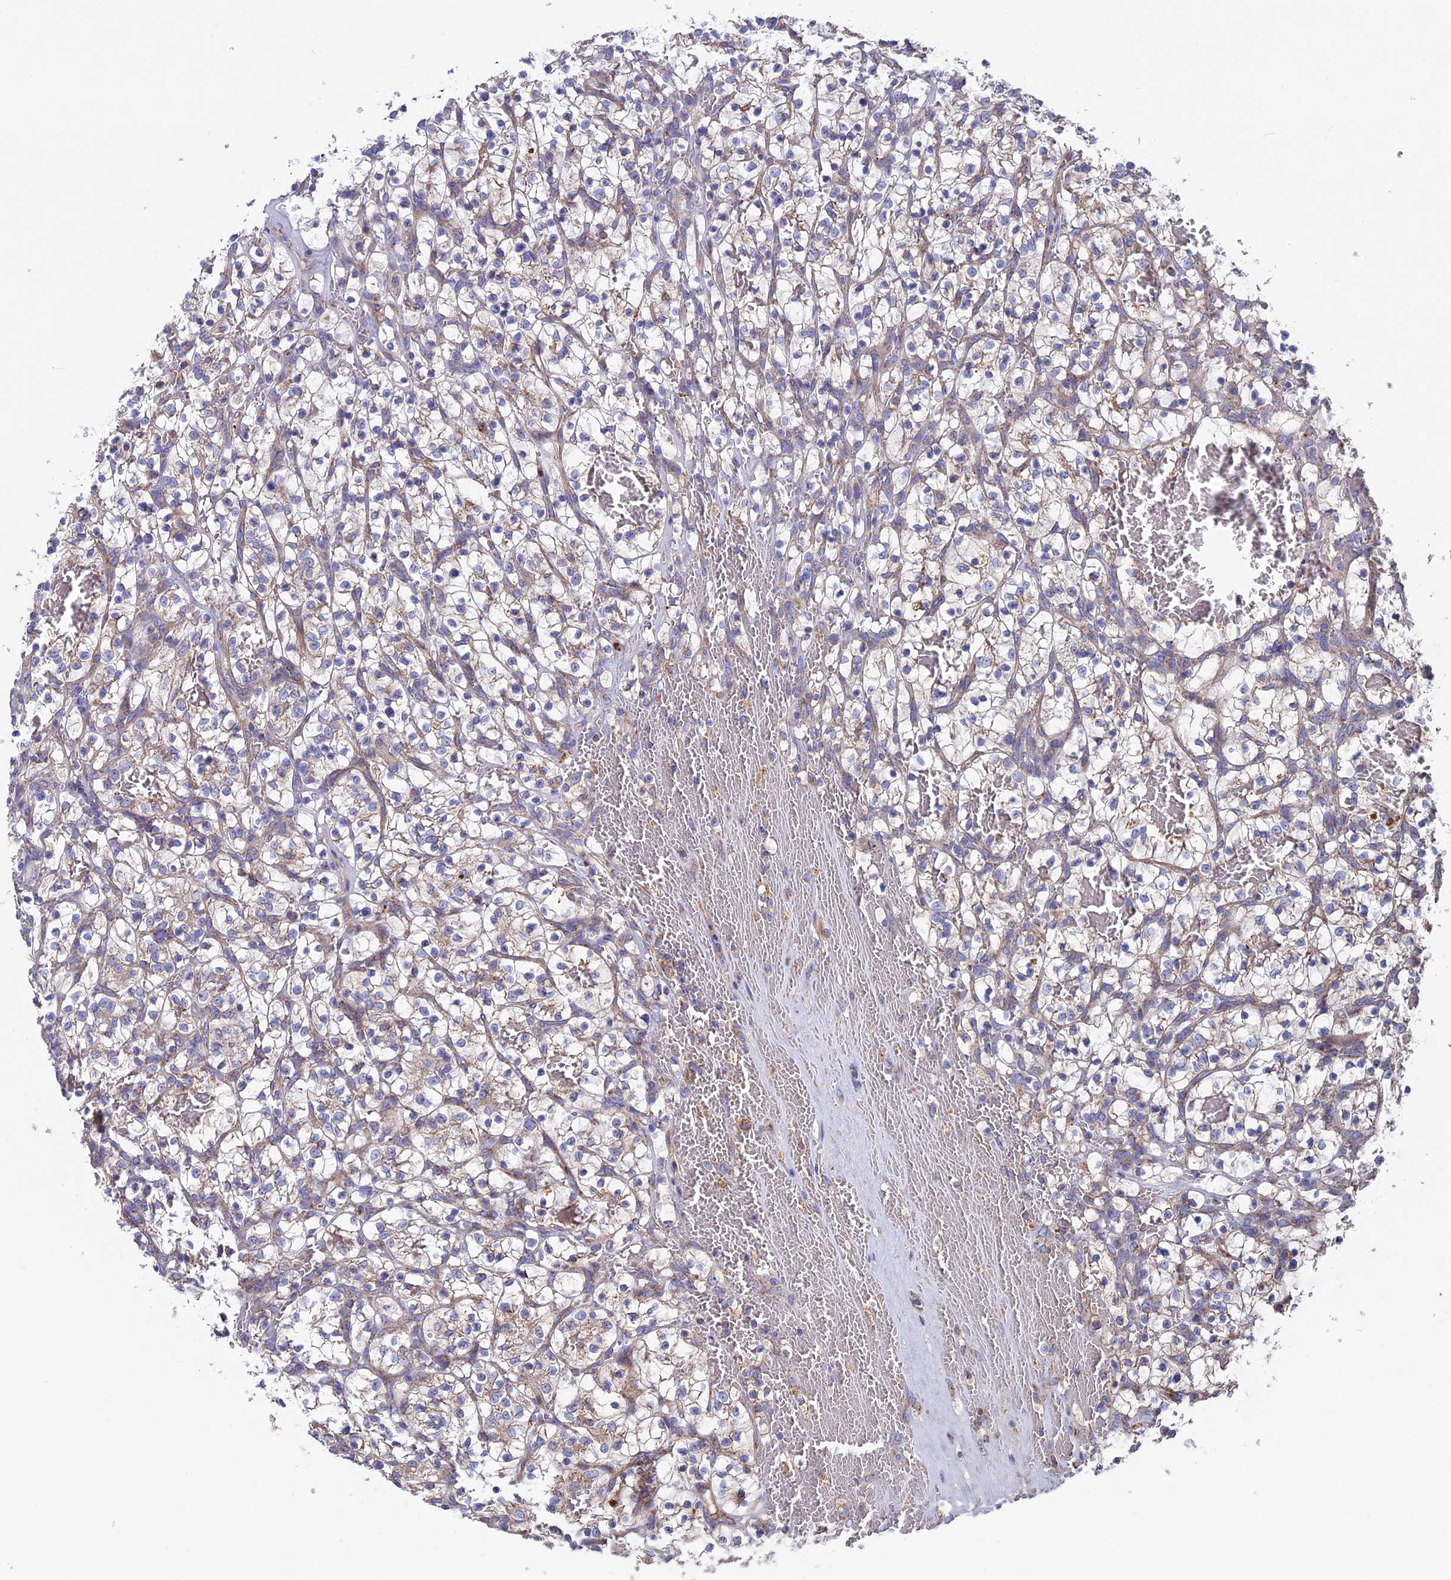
{"staining": {"intensity": "negative", "quantity": "none", "location": "none"}, "tissue": "renal cancer", "cell_type": "Tumor cells", "image_type": "cancer", "snomed": [{"axis": "morphology", "description": "Adenocarcinoma, NOS"}, {"axis": "topography", "description": "Kidney"}], "caption": "IHC image of neoplastic tissue: adenocarcinoma (renal) stained with DAB displays no significant protein positivity in tumor cells.", "gene": "SLC15A5", "patient": {"sex": "female", "age": 57}}